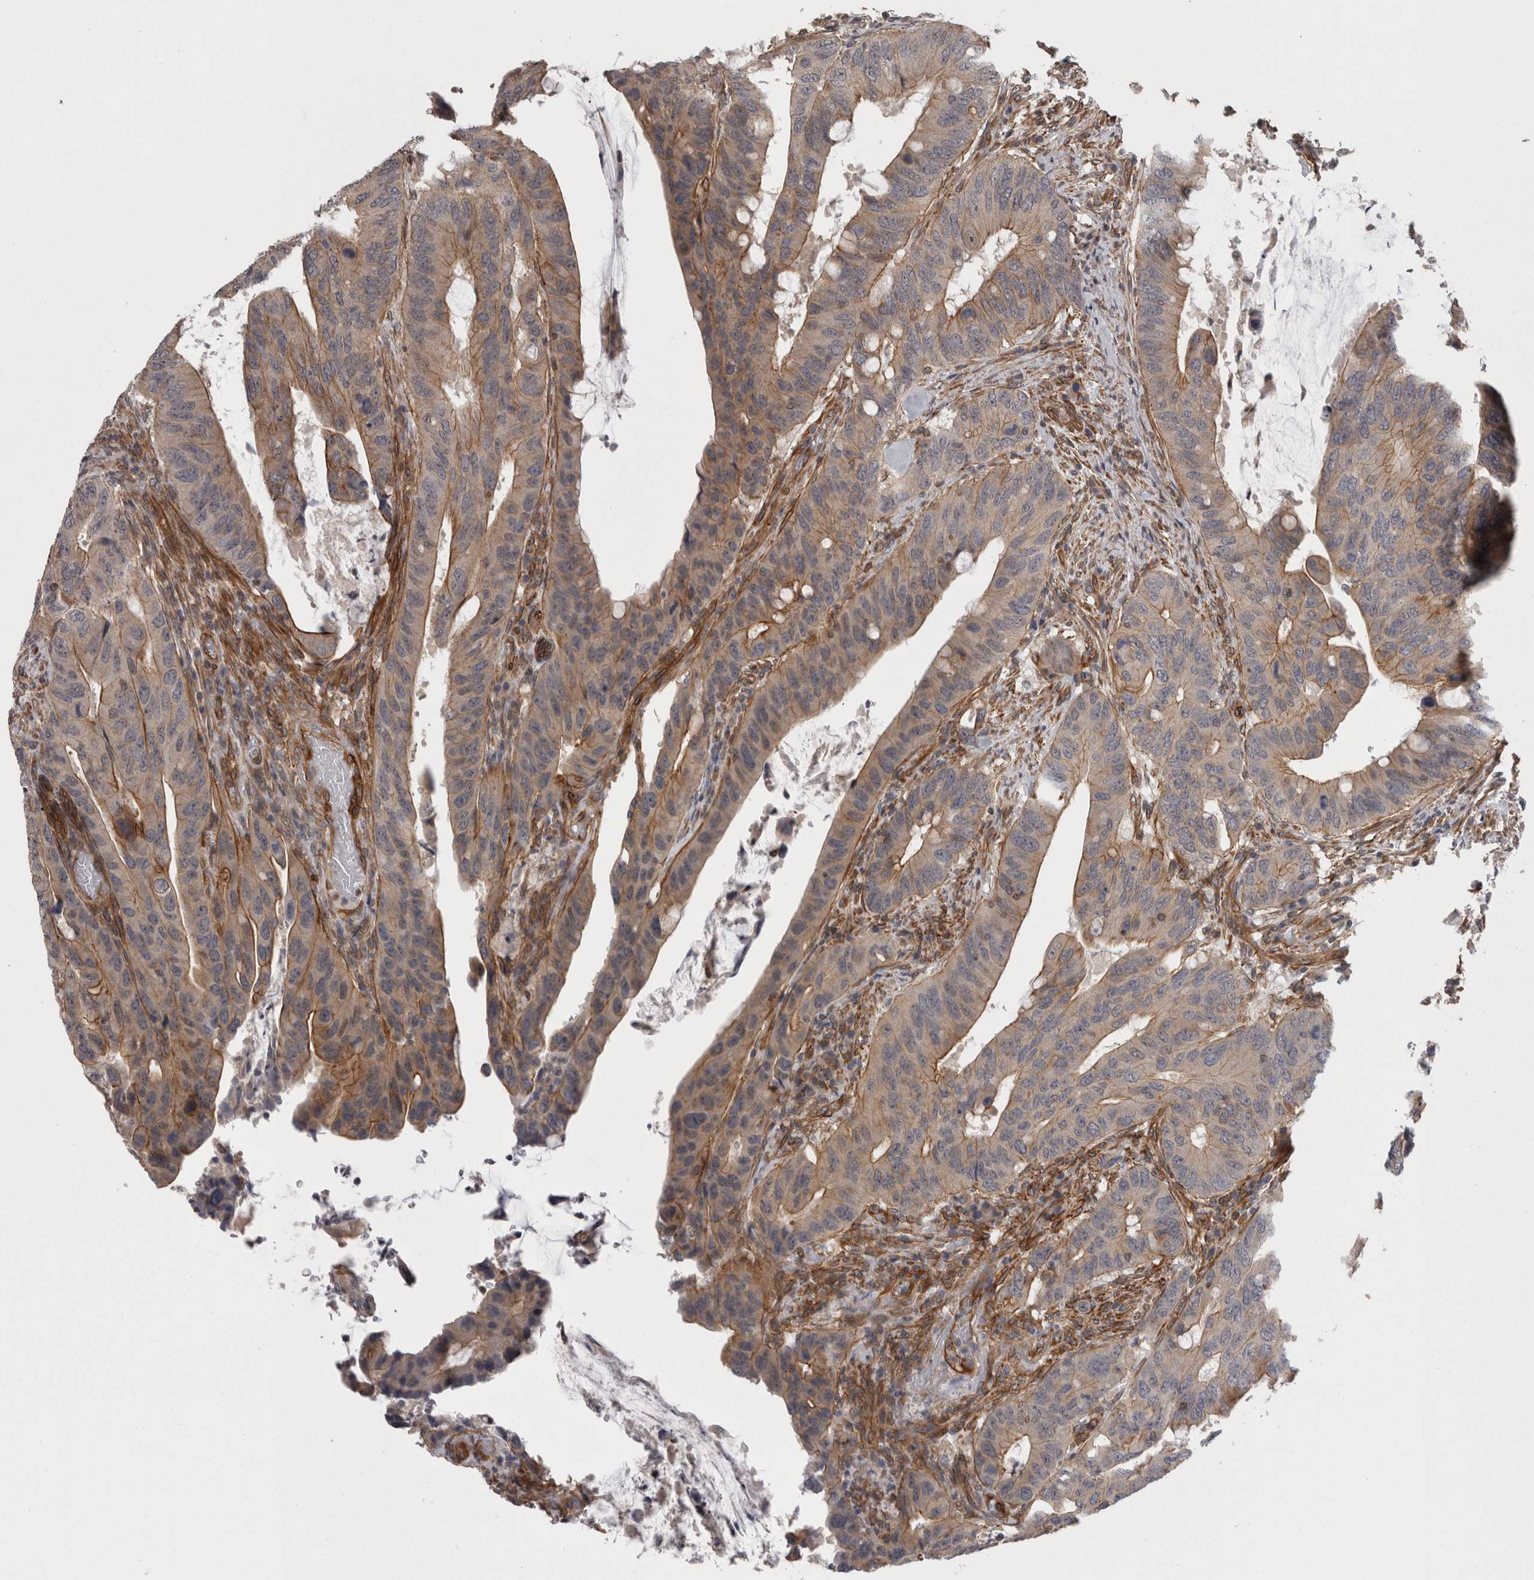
{"staining": {"intensity": "moderate", "quantity": "<25%", "location": "cytoplasmic/membranous"}, "tissue": "colorectal cancer", "cell_type": "Tumor cells", "image_type": "cancer", "snomed": [{"axis": "morphology", "description": "Adenocarcinoma, NOS"}, {"axis": "topography", "description": "Colon"}], "caption": "Immunohistochemical staining of human adenocarcinoma (colorectal) shows moderate cytoplasmic/membranous protein expression in approximately <25% of tumor cells.", "gene": "RMDN1", "patient": {"sex": "male", "age": 71}}